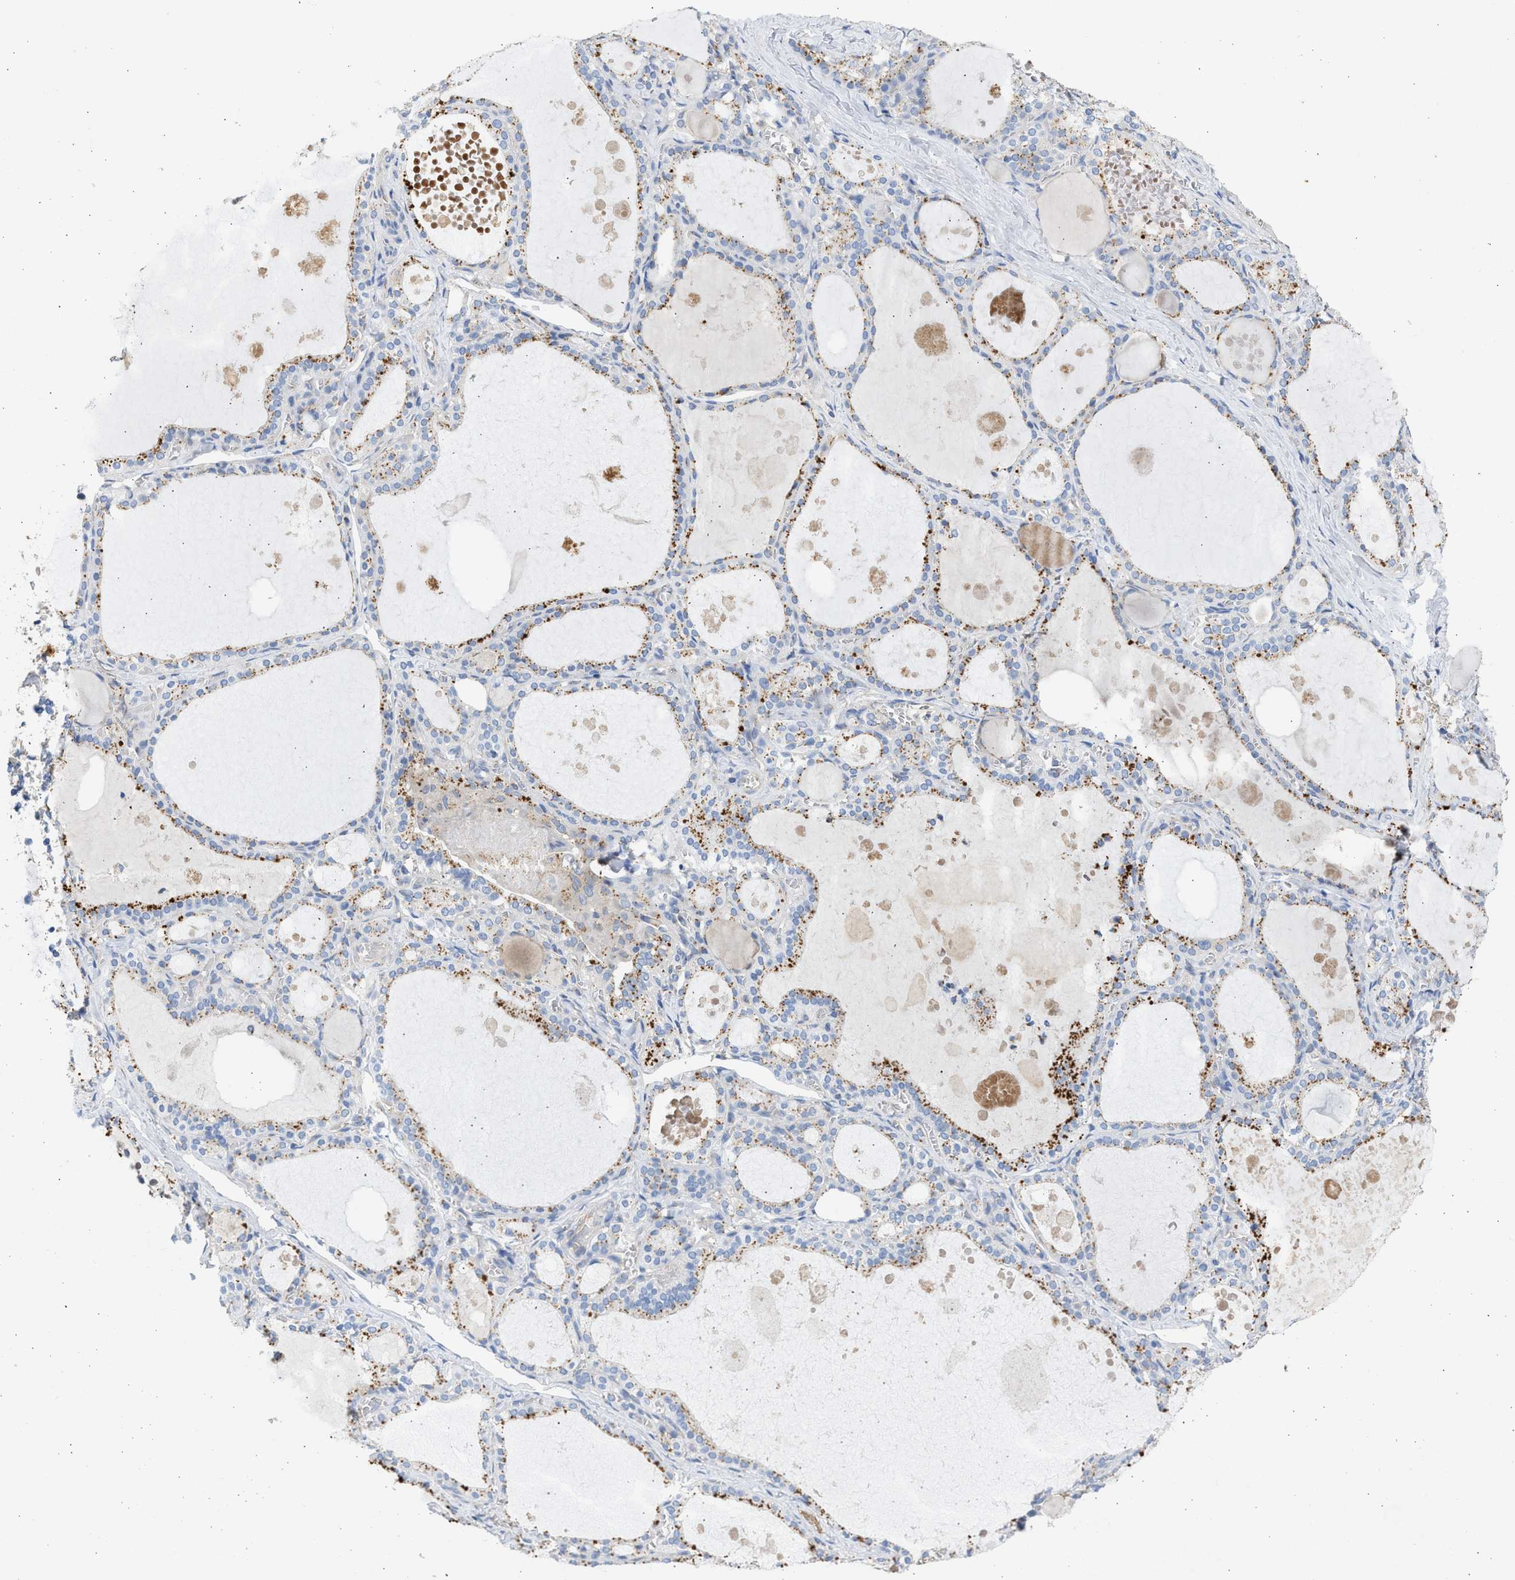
{"staining": {"intensity": "moderate", "quantity": ">75%", "location": "cytoplasmic/membranous"}, "tissue": "thyroid gland", "cell_type": "Glandular cells", "image_type": "normal", "snomed": [{"axis": "morphology", "description": "Normal tissue, NOS"}, {"axis": "topography", "description": "Thyroid gland"}], "caption": "Thyroid gland stained with a brown dye reveals moderate cytoplasmic/membranous positive positivity in about >75% of glandular cells.", "gene": "IPO8", "patient": {"sex": "male", "age": 56}}